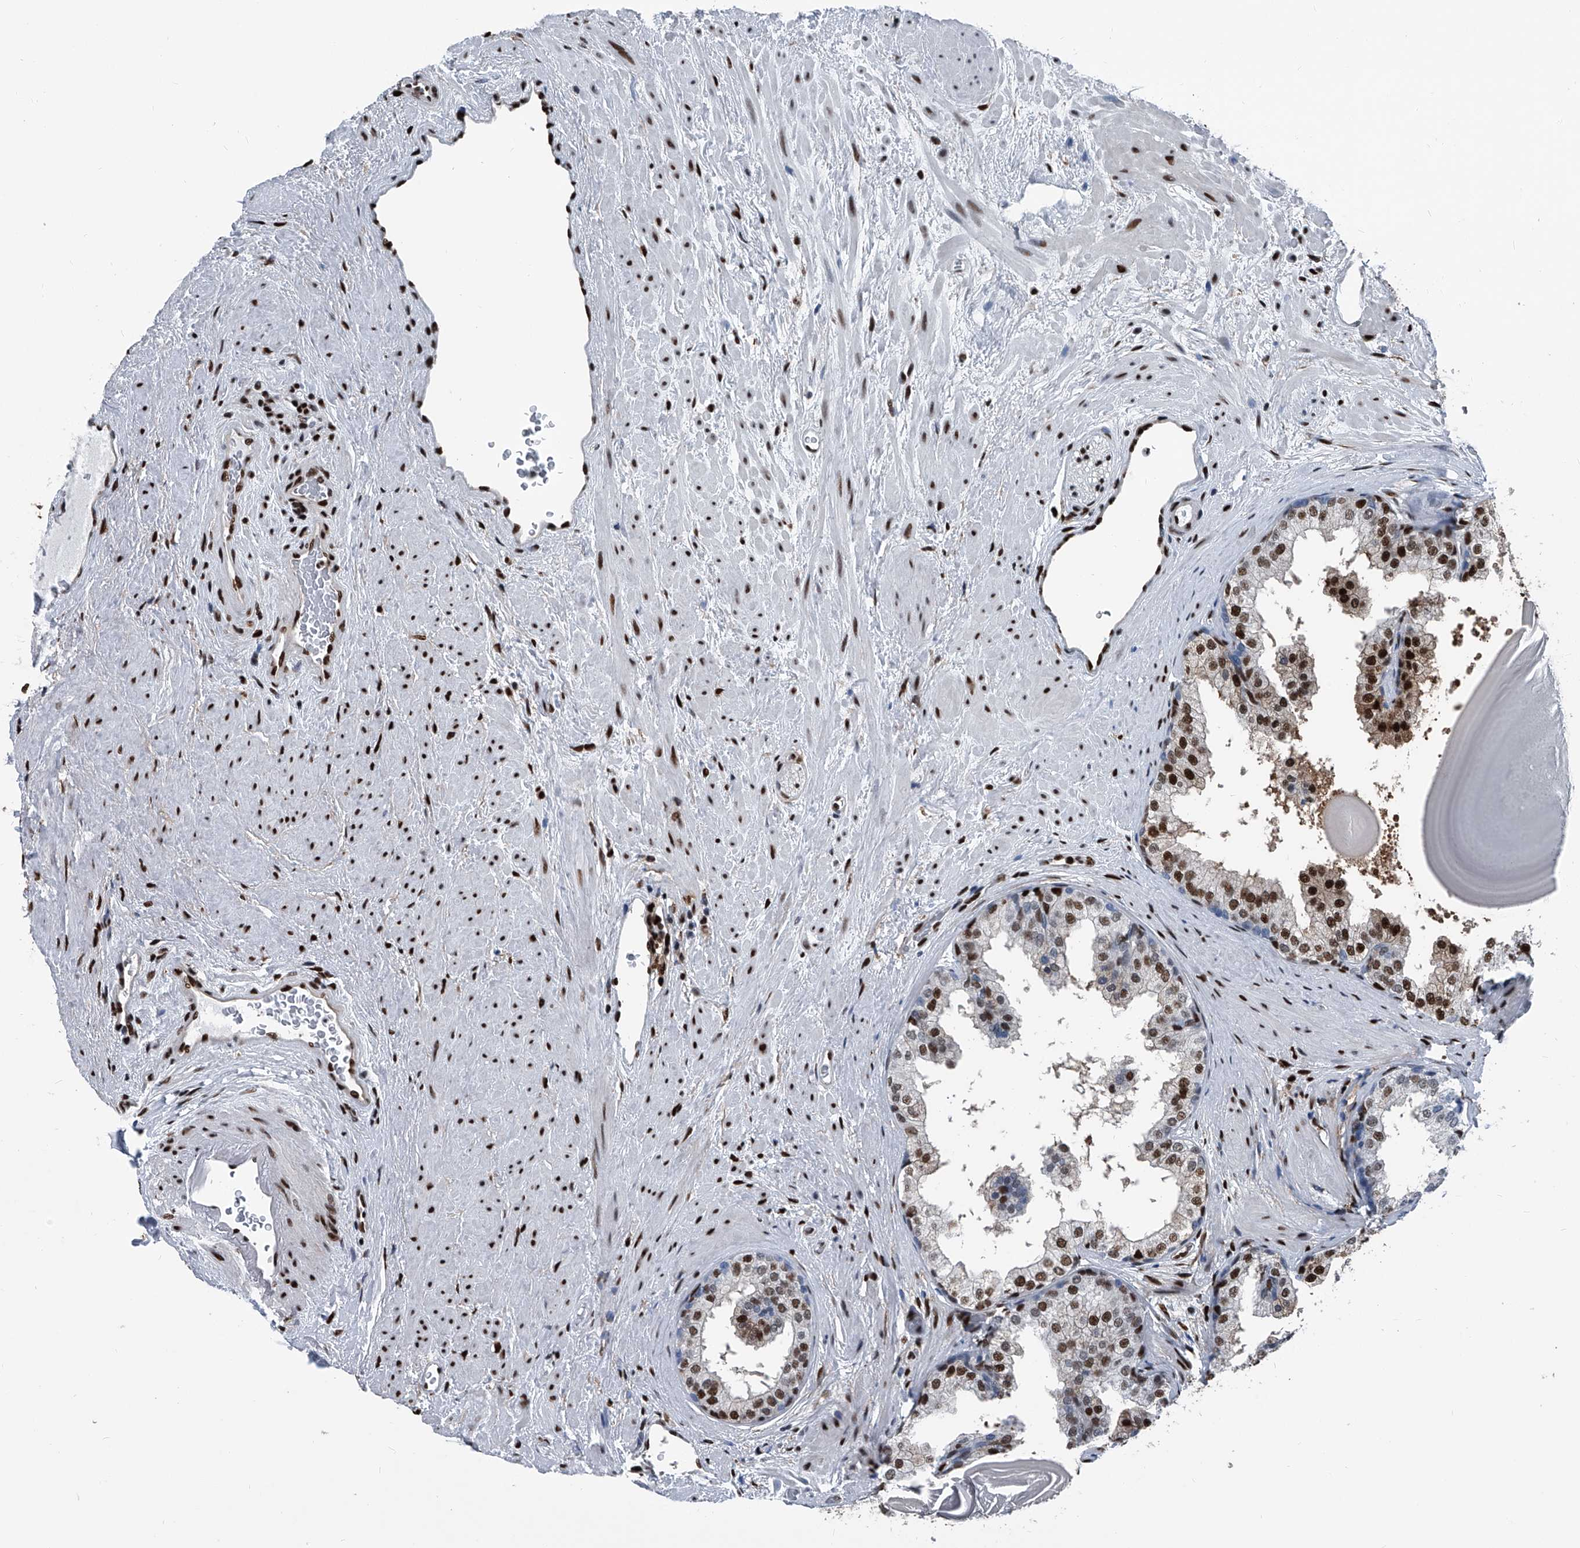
{"staining": {"intensity": "strong", "quantity": "25%-75%", "location": "cytoplasmic/membranous"}, "tissue": "prostate", "cell_type": "Glandular cells", "image_type": "normal", "snomed": [{"axis": "morphology", "description": "Normal tissue, NOS"}, {"axis": "topography", "description": "Prostate"}], "caption": "Immunohistochemistry histopathology image of benign human prostate stained for a protein (brown), which exhibits high levels of strong cytoplasmic/membranous positivity in about 25%-75% of glandular cells.", "gene": "FKBP5", "patient": {"sex": "male", "age": 48}}